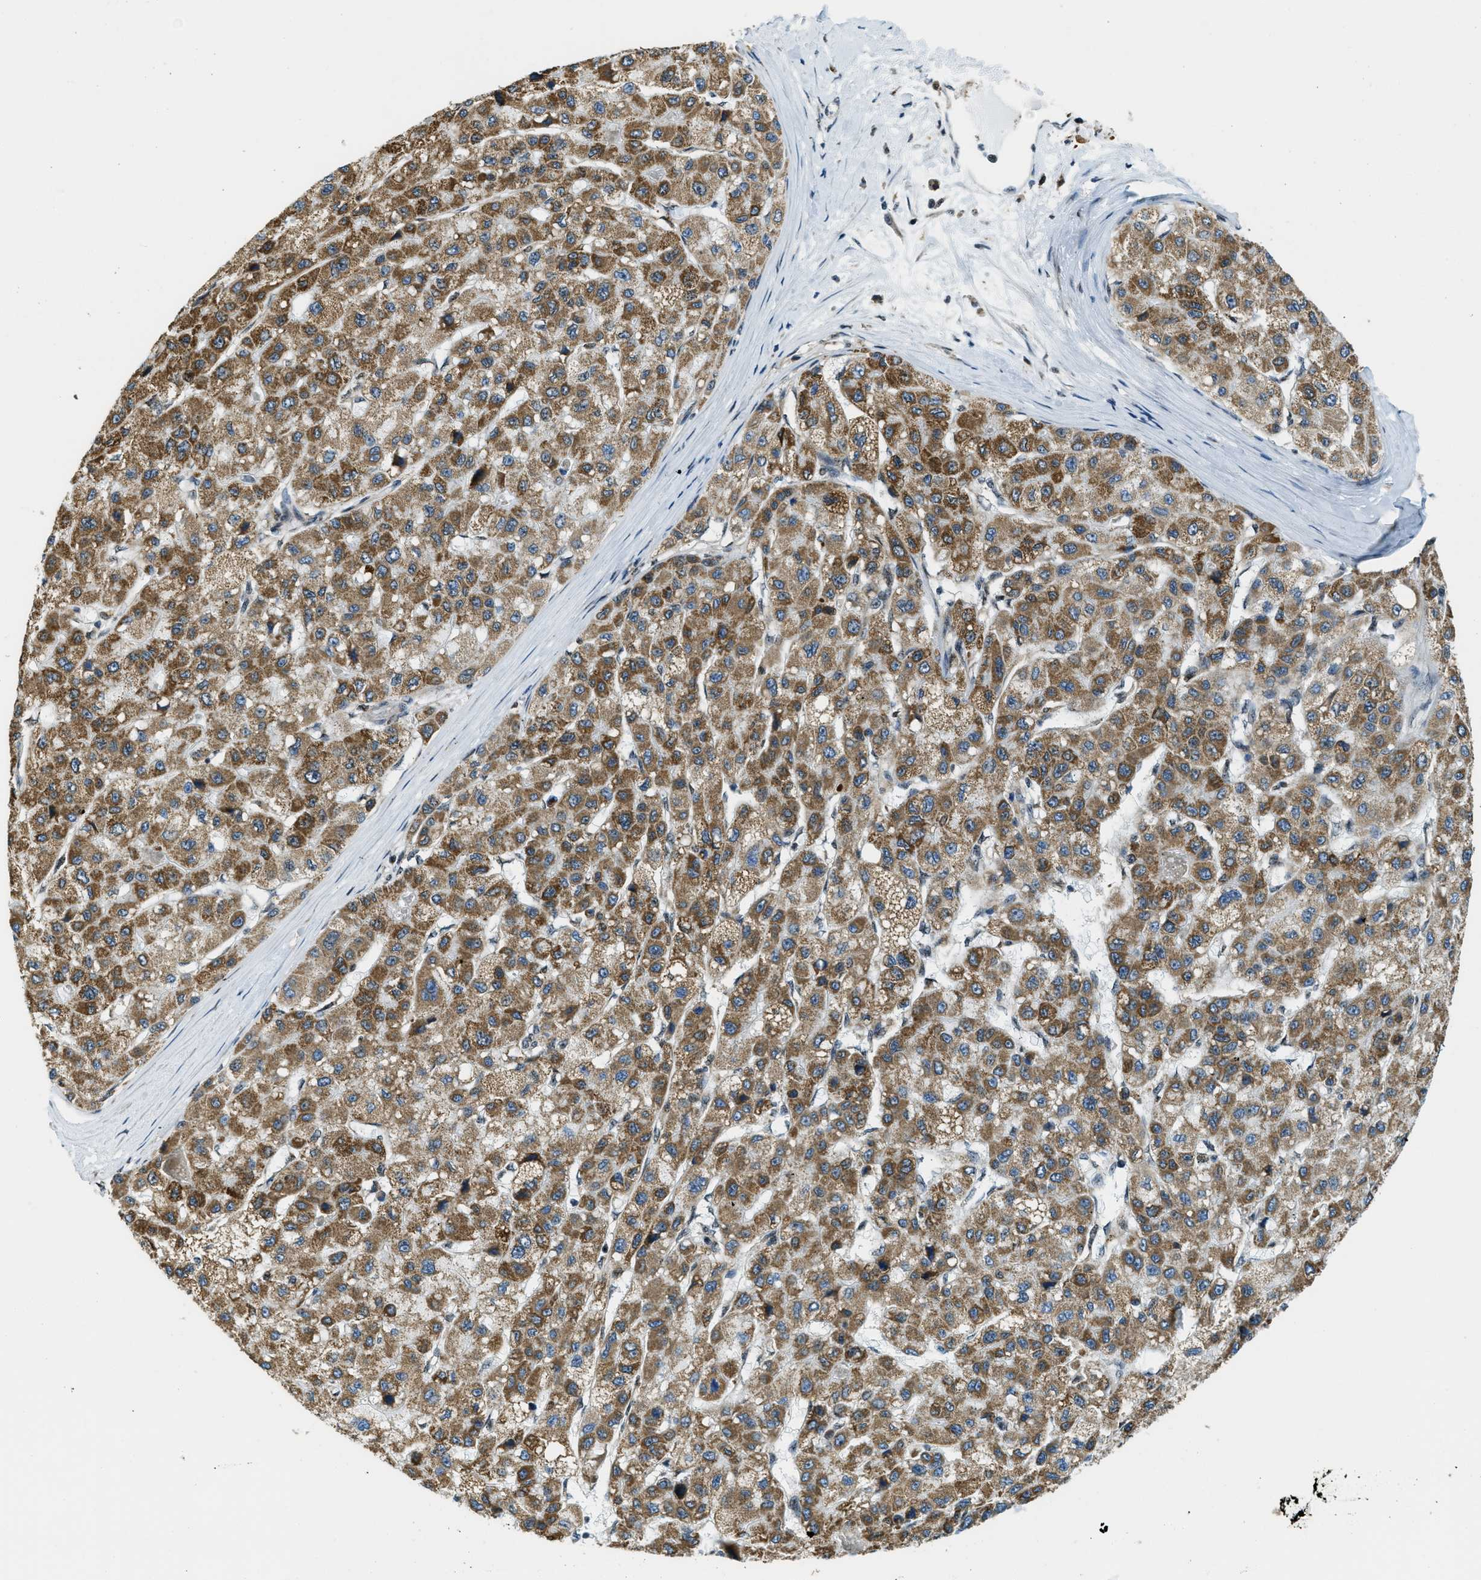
{"staining": {"intensity": "strong", "quantity": ">75%", "location": "cytoplasmic/membranous"}, "tissue": "liver cancer", "cell_type": "Tumor cells", "image_type": "cancer", "snomed": [{"axis": "morphology", "description": "Carcinoma, Hepatocellular, NOS"}, {"axis": "topography", "description": "Liver"}], "caption": "IHC (DAB) staining of human liver cancer shows strong cytoplasmic/membranous protein staining in approximately >75% of tumor cells. Immunohistochemistry stains the protein in brown and the nuclei are stained blue.", "gene": "SP100", "patient": {"sex": "male", "age": 80}}